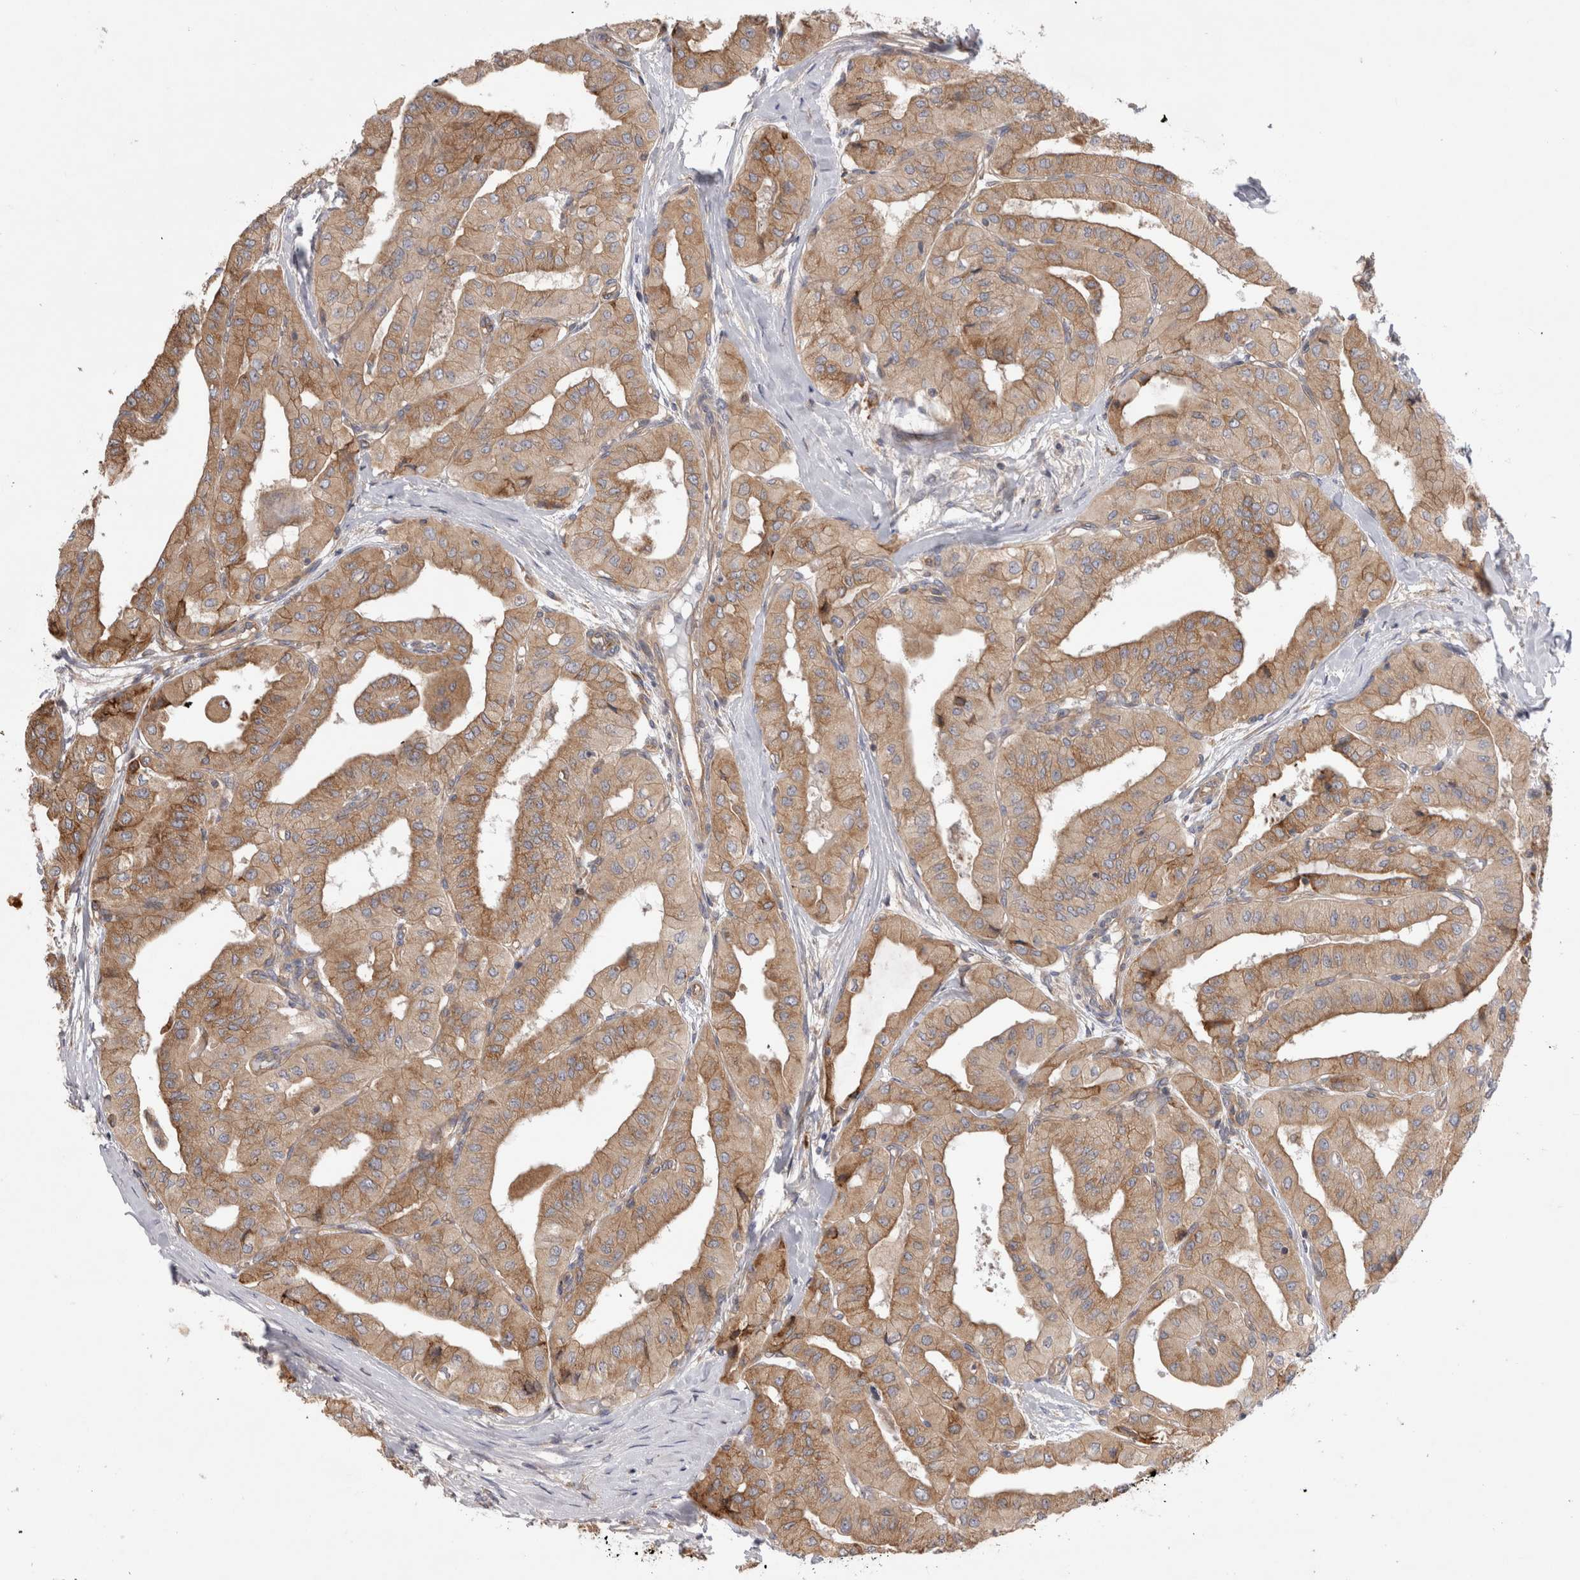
{"staining": {"intensity": "moderate", "quantity": ">75%", "location": "cytoplasmic/membranous"}, "tissue": "thyroid cancer", "cell_type": "Tumor cells", "image_type": "cancer", "snomed": [{"axis": "morphology", "description": "Papillary adenocarcinoma, NOS"}, {"axis": "topography", "description": "Thyroid gland"}], "caption": "The photomicrograph displays a brown stain indicating the presence of a protein in the cytoplasmic/membranous of tumor cells in papillary adenocarcinoma (thyroid).", "gene": "PDCD10", "patient": {"sex": "female", "age": 59}}